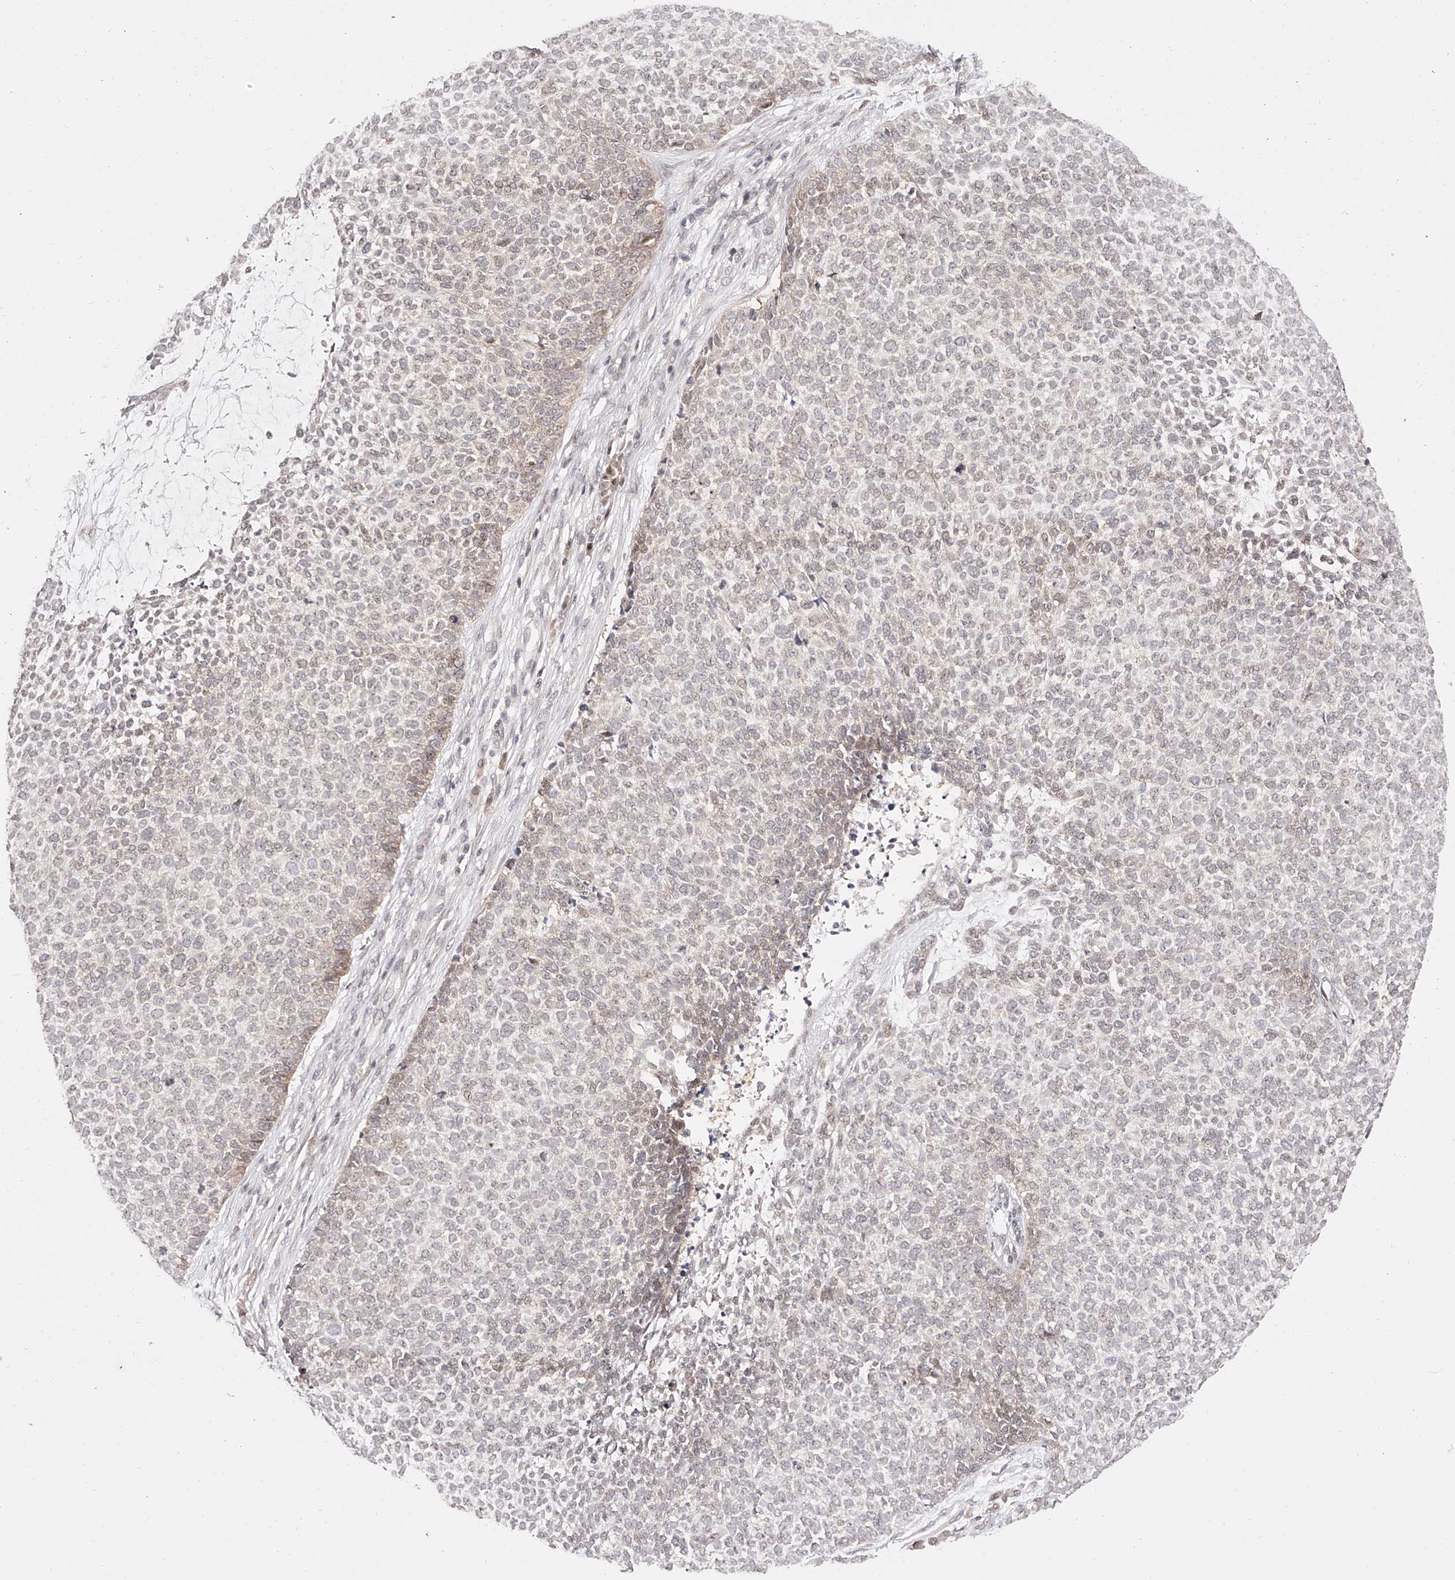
{"staining": {"intensity": "weak", "quantity": "25%-75%", "location": "nuclear"}, "tissue": "skin cancer", "cell_type": "Tumor cells", "image_type": "cancer", "snomed": [{"axis": "morphology", "description": "Basal cell carcinoma"}, {"axis": "topography", "description": "Skin"}], "caption": "Immunohistochemical staining of human skin basal cell carcinoma demonstrates low levels of weak nuclear positivity in about 25%-75% of tumor cells.", "gene": "USF3", "patient": {"sex": "female", "age": 84}}